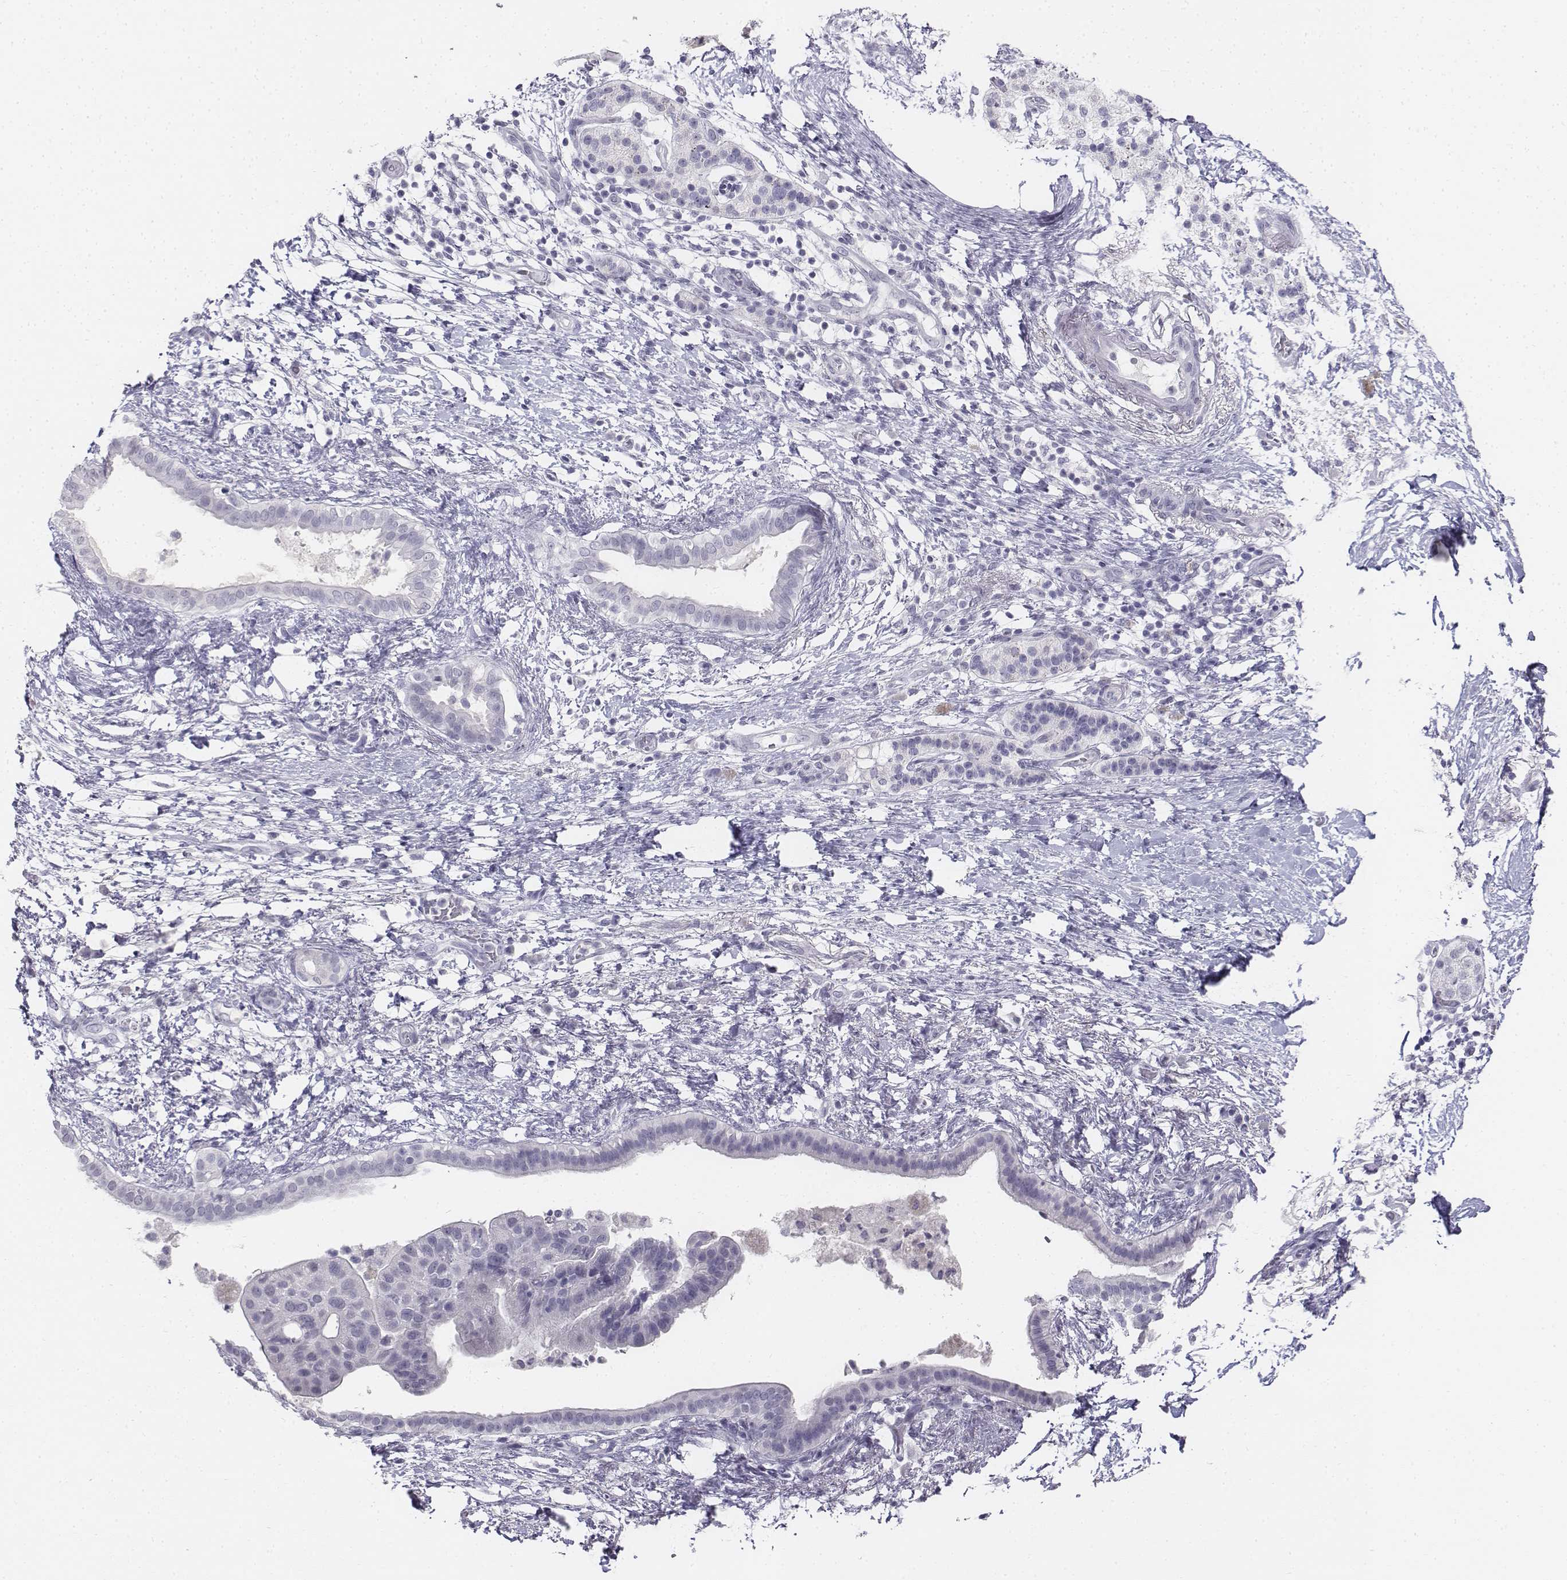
{"staining": {"intensity": "negative", "quantity": "none", "location": "none"}, "tissue": "pancreatic cancer", "cell_type": "Tumor cells", "image_type": "cancer", "snomed": [{"axis": "morphology", "description": "Adenocarcinoma, NOS"}, {"axis": "topography", "description": "Pancreas"}], "caption": "This histopathology image is of pancreatic cancer (adenocarcinoma) stained with immunohistochemistry (IHC) to label a protein in brown with the nuclei are counter-stained blue. There is no staining in tumor cells.", "gene": "TH", "patient": {"sex": "female", "age": 72}}